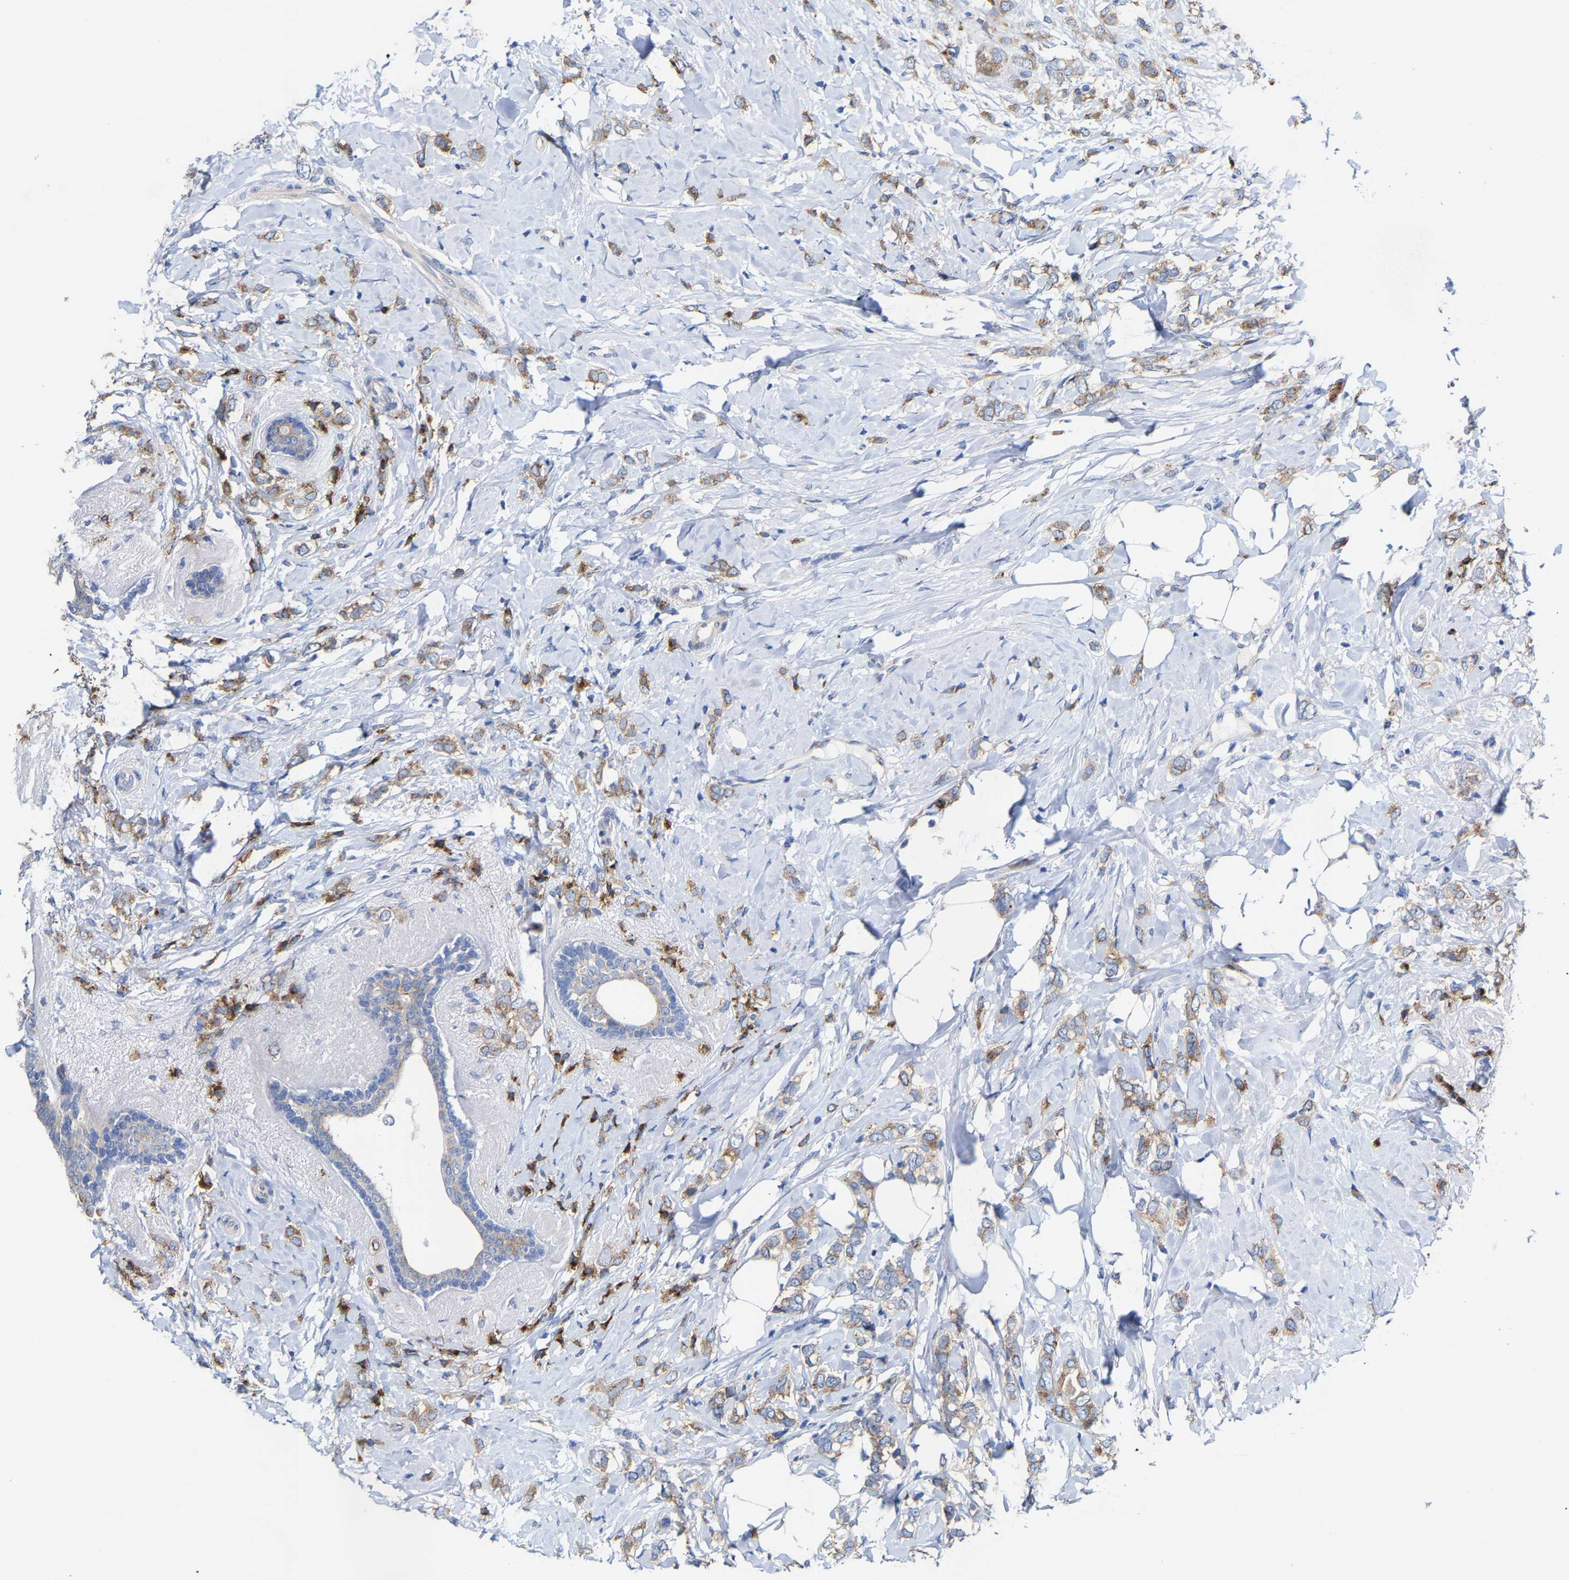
{"staining": {"intensity": "moderate", "quantity": ">75%", "location": "cytoplasmic/membranous"}, "tissue": "breast cancer", "cell_type": "Tumor cells", "image_type": "cancer", "snomed": [{"axis": "morphology", "description": "Normal tissue, NOS"}, {"axis": "morphology", "description": "Lobular carcinoma"}, {"axis": "topography", "description": "Breast"}], "caption": "Immunohistochemistry (IHC) (DAB (3,3'-diaminobenzidine)) staining of breast cancer displays moderate cytoplasmic/membranous protein staining in about >75% of tumor cells. The staining was performed using DAB, with brown indicating positive protein expression. Nuclei are stained blue with hematoxylin.", "gene": "PPP1R15A", "patient": {"sex": "female", "age": 47}}